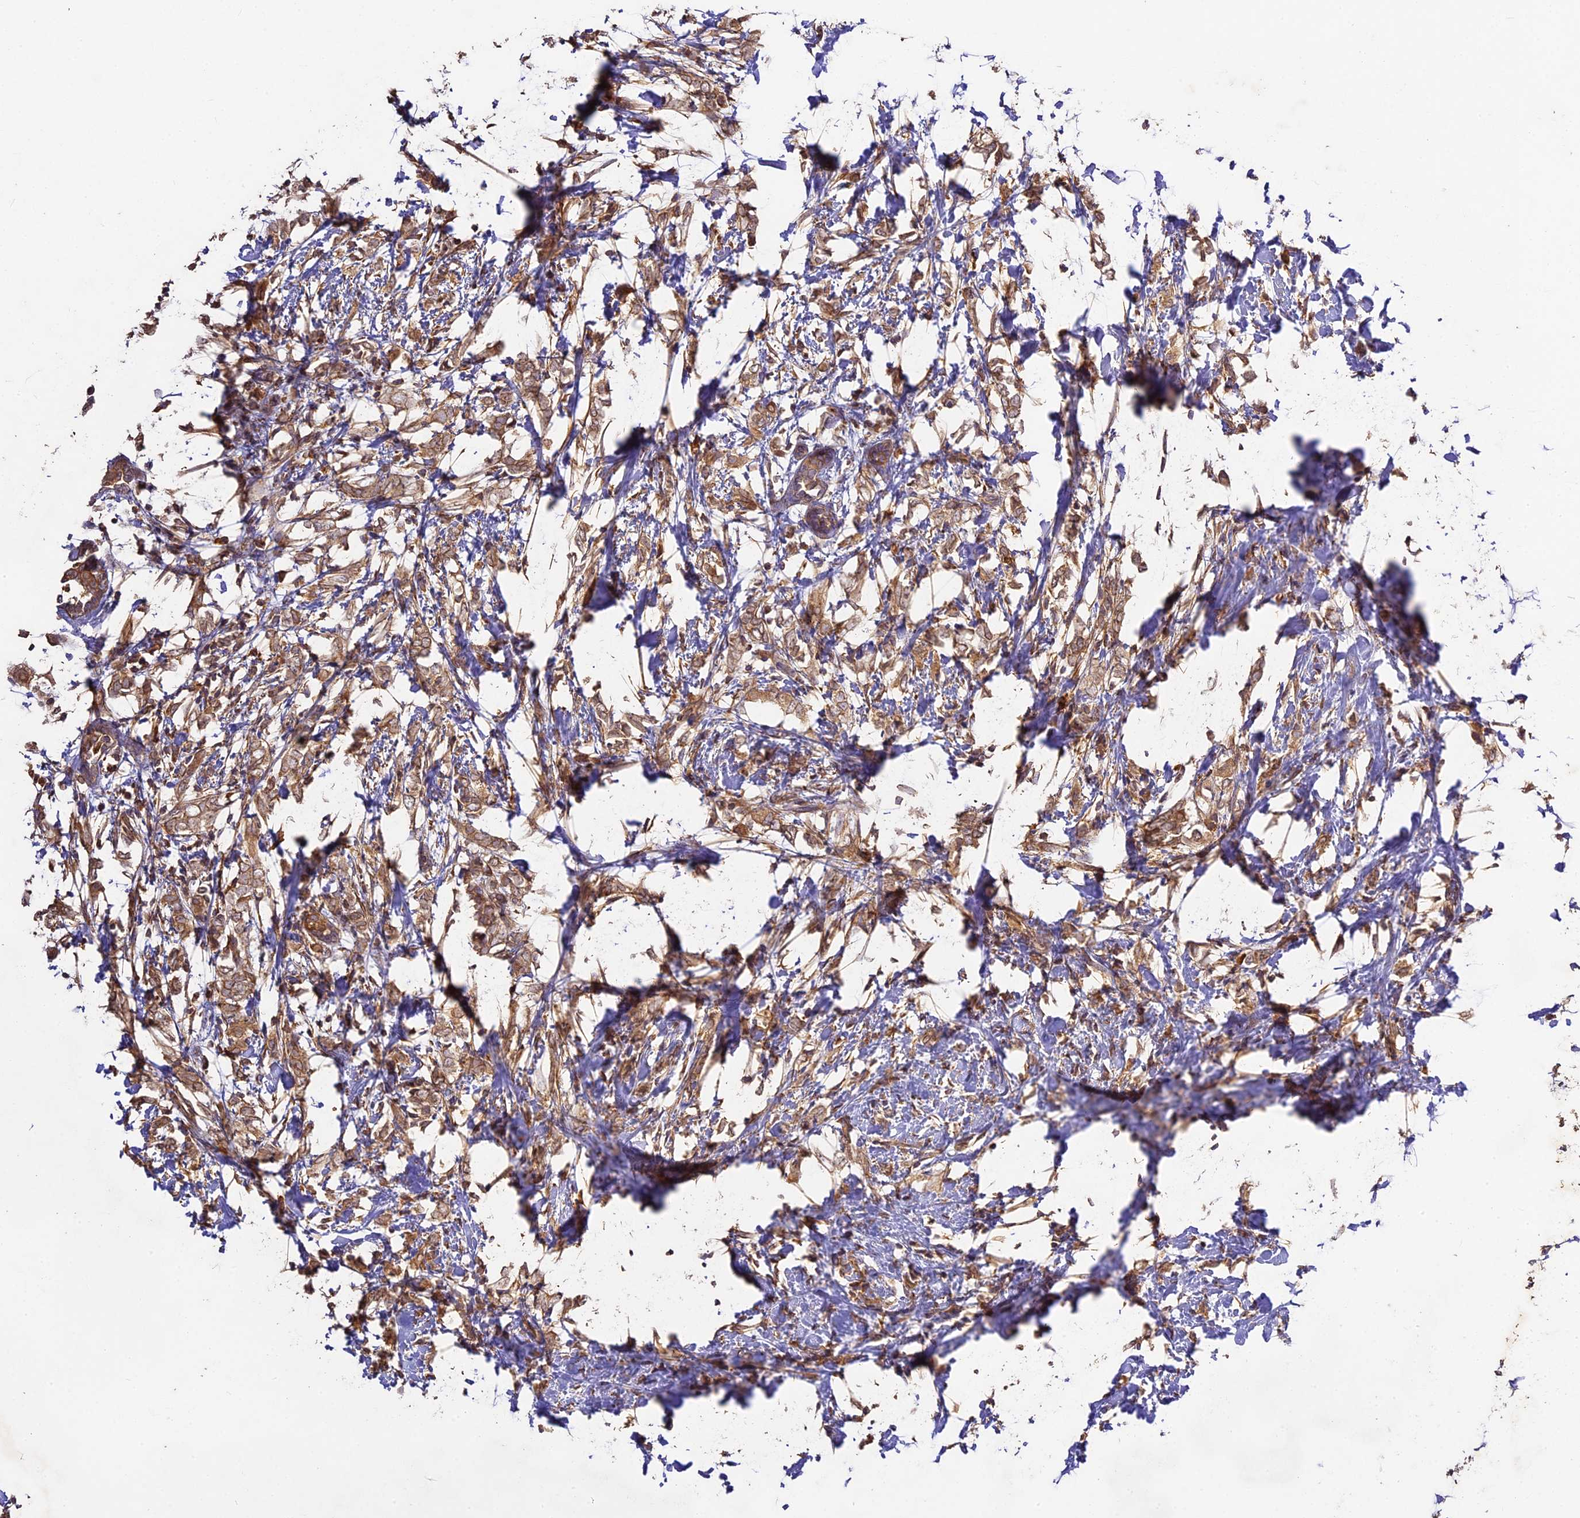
{"staining": {"intensity": "moderate", "quantity": ">75%", "location": "cytoplasmic/membranous"}, "tissue": "breast cancer", "cell_type": "Tumor cells", "image_type": "cancer", "snomed": [{"axis": "morphology", "description": "Normal tissue, NOS"}, {"axis": "morphology", "description": "Lobular carcinoma"}, {"axis": "topography", "description": "Breast"}], "caption": "The histopathology image exhibits staining of breast cancer, revealing moderate cytoplasmic/membranous protein staining (brown color) within tumor cells.", "gene": "BRAP", "patient": {"sex": "female", "age": 47}}